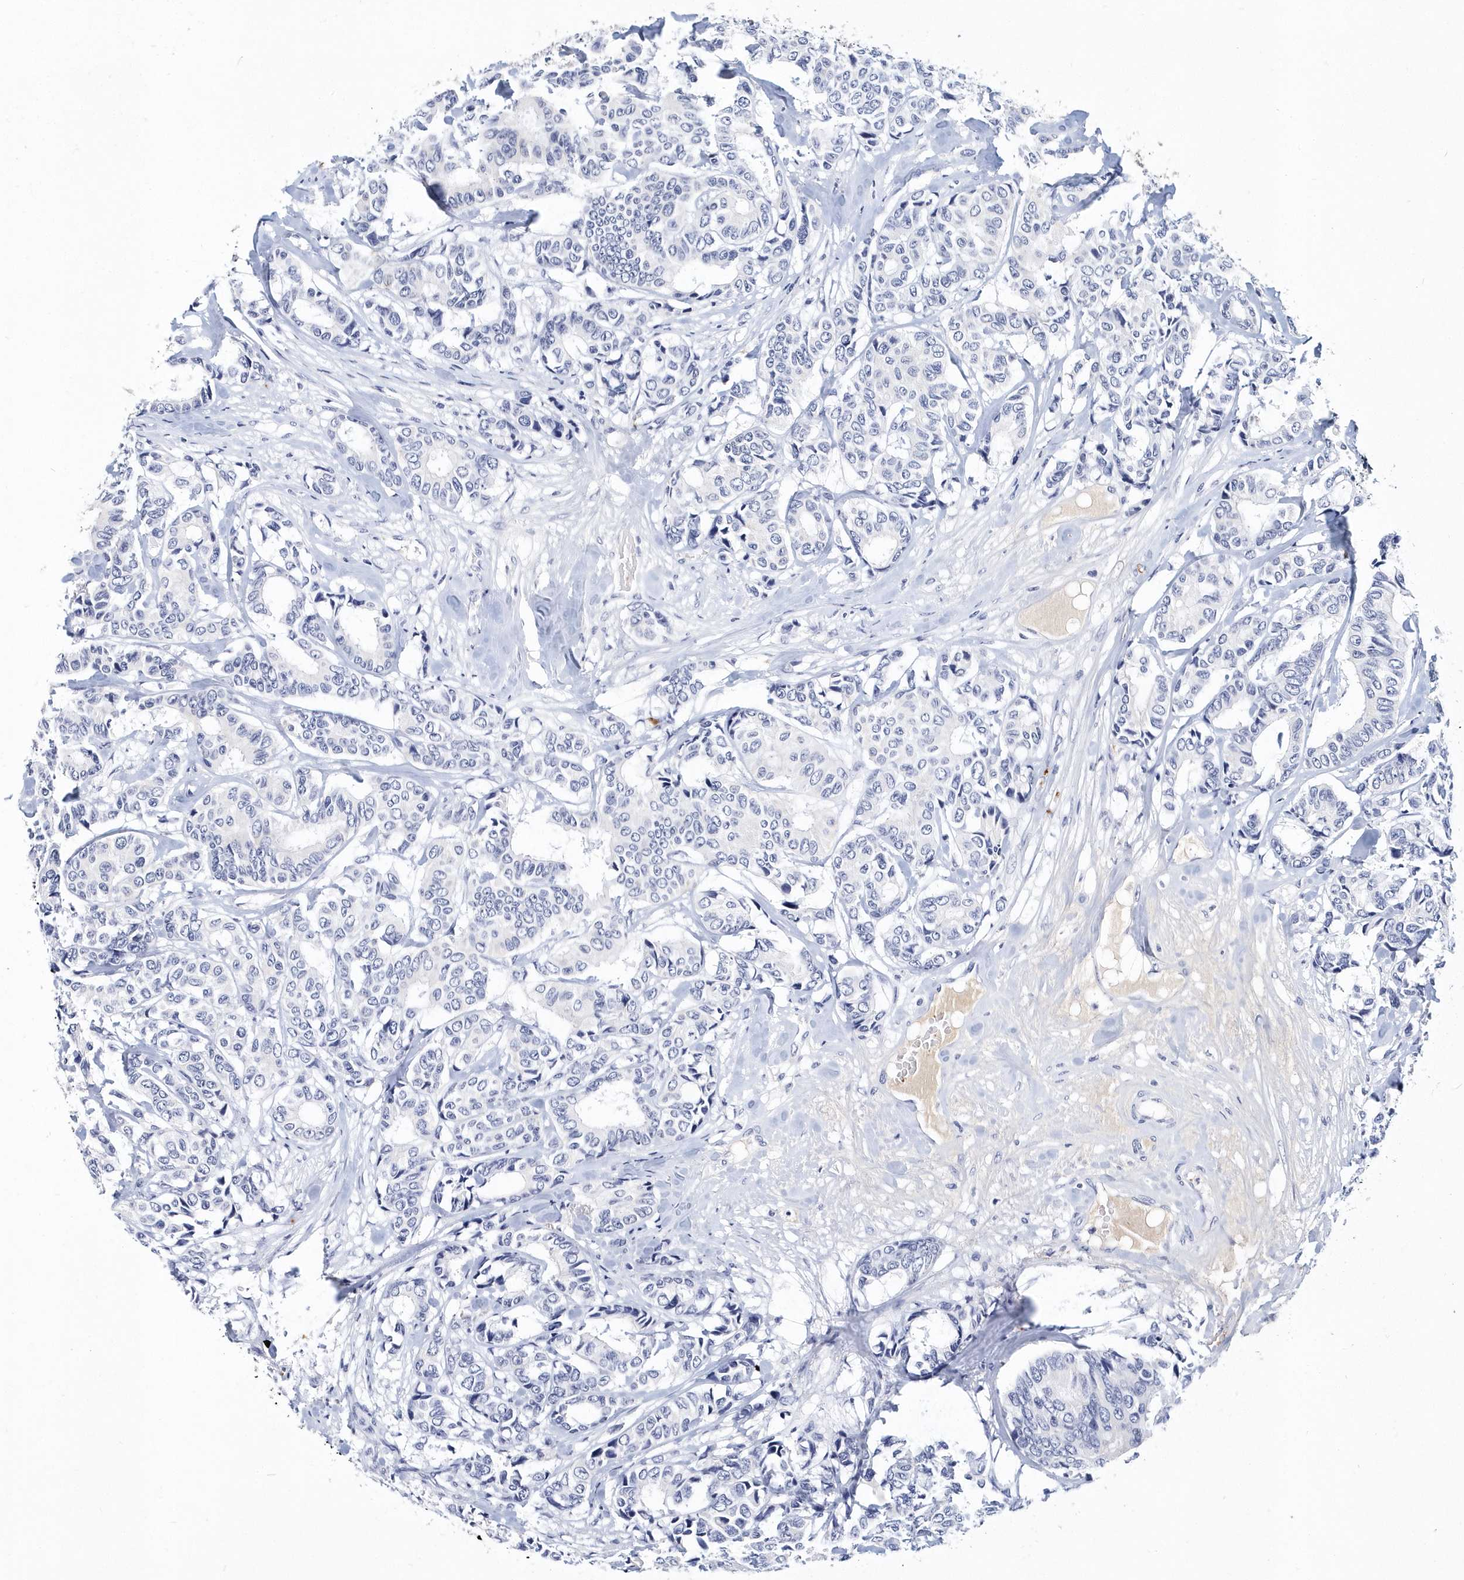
{"staining": {"intensity": "negative", "quantity": "none", "location": "none"}, "tissue": "breast cancer", "cell_type": "Tumor cells", "image_type": "cancer", "snomed": [{"axis": "morphology", "description": "Duct carcinoma"}, {"axis": "topography", "description": "Breast"}], "caption": "Histopathology image shows no significant protein staining in tumor cells of breast infiltrating ductal carcinoma.", "gene": "ITGA2B", "patient": {"sex": "female", "age": 87}}